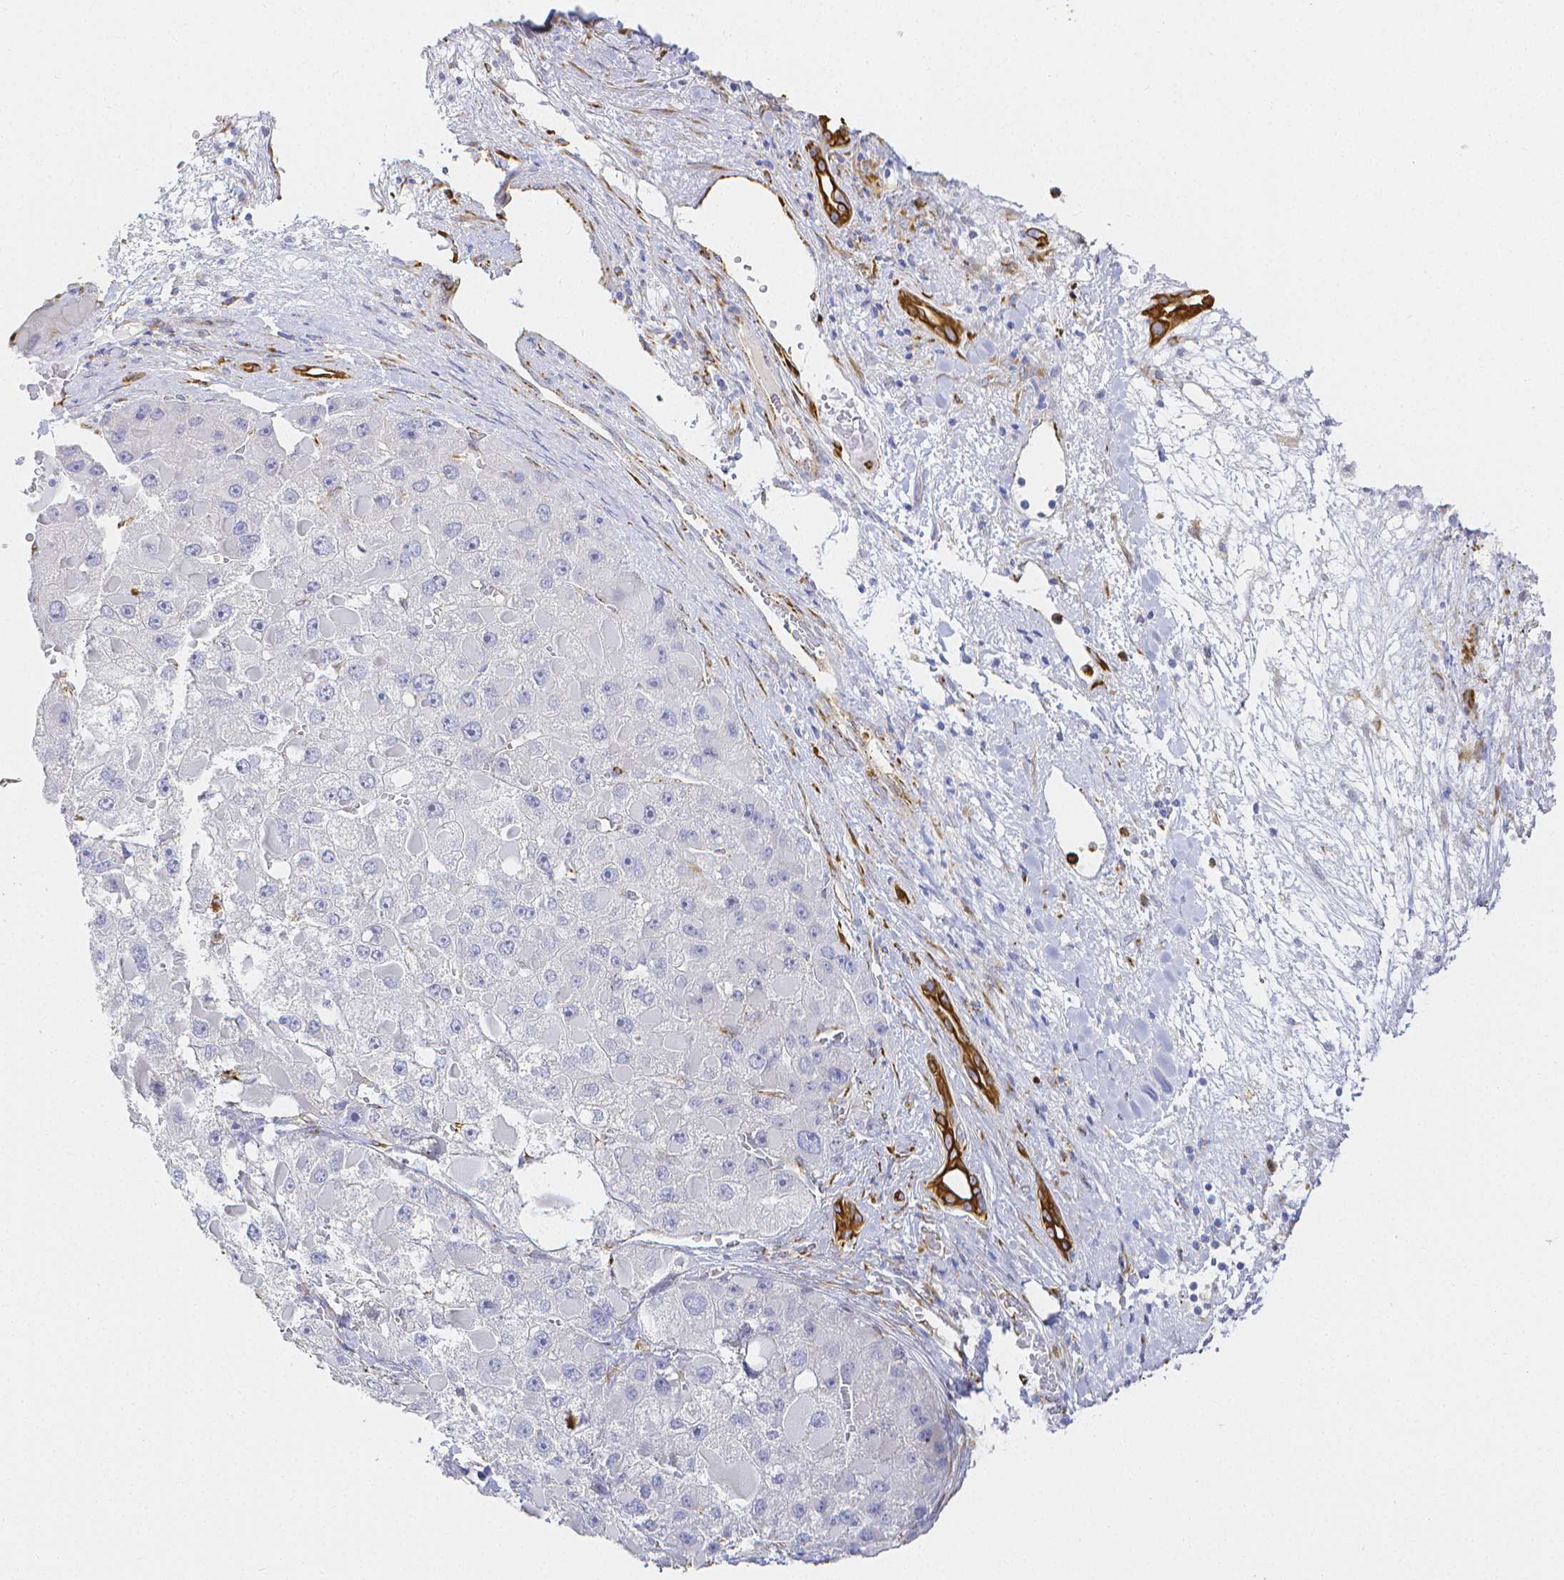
{"staining": {"intensity": "negative", "quantity": "none", "location": "none"}, "tissue": "liver cancer", "cell_type": "Tumor cells", "image_type": "cancer", "snomed": [{"axis": "morphology", "description": "Carcinoma, Hepatocellular, NOS"}, {"axis": "topography", "description": "Liver"}], "caption": "Tumor cells show no significant staining in liver hepatocellular carcinoma.", "gene": "SMURF1", "patient": {"sex": "female", "age": 73}}